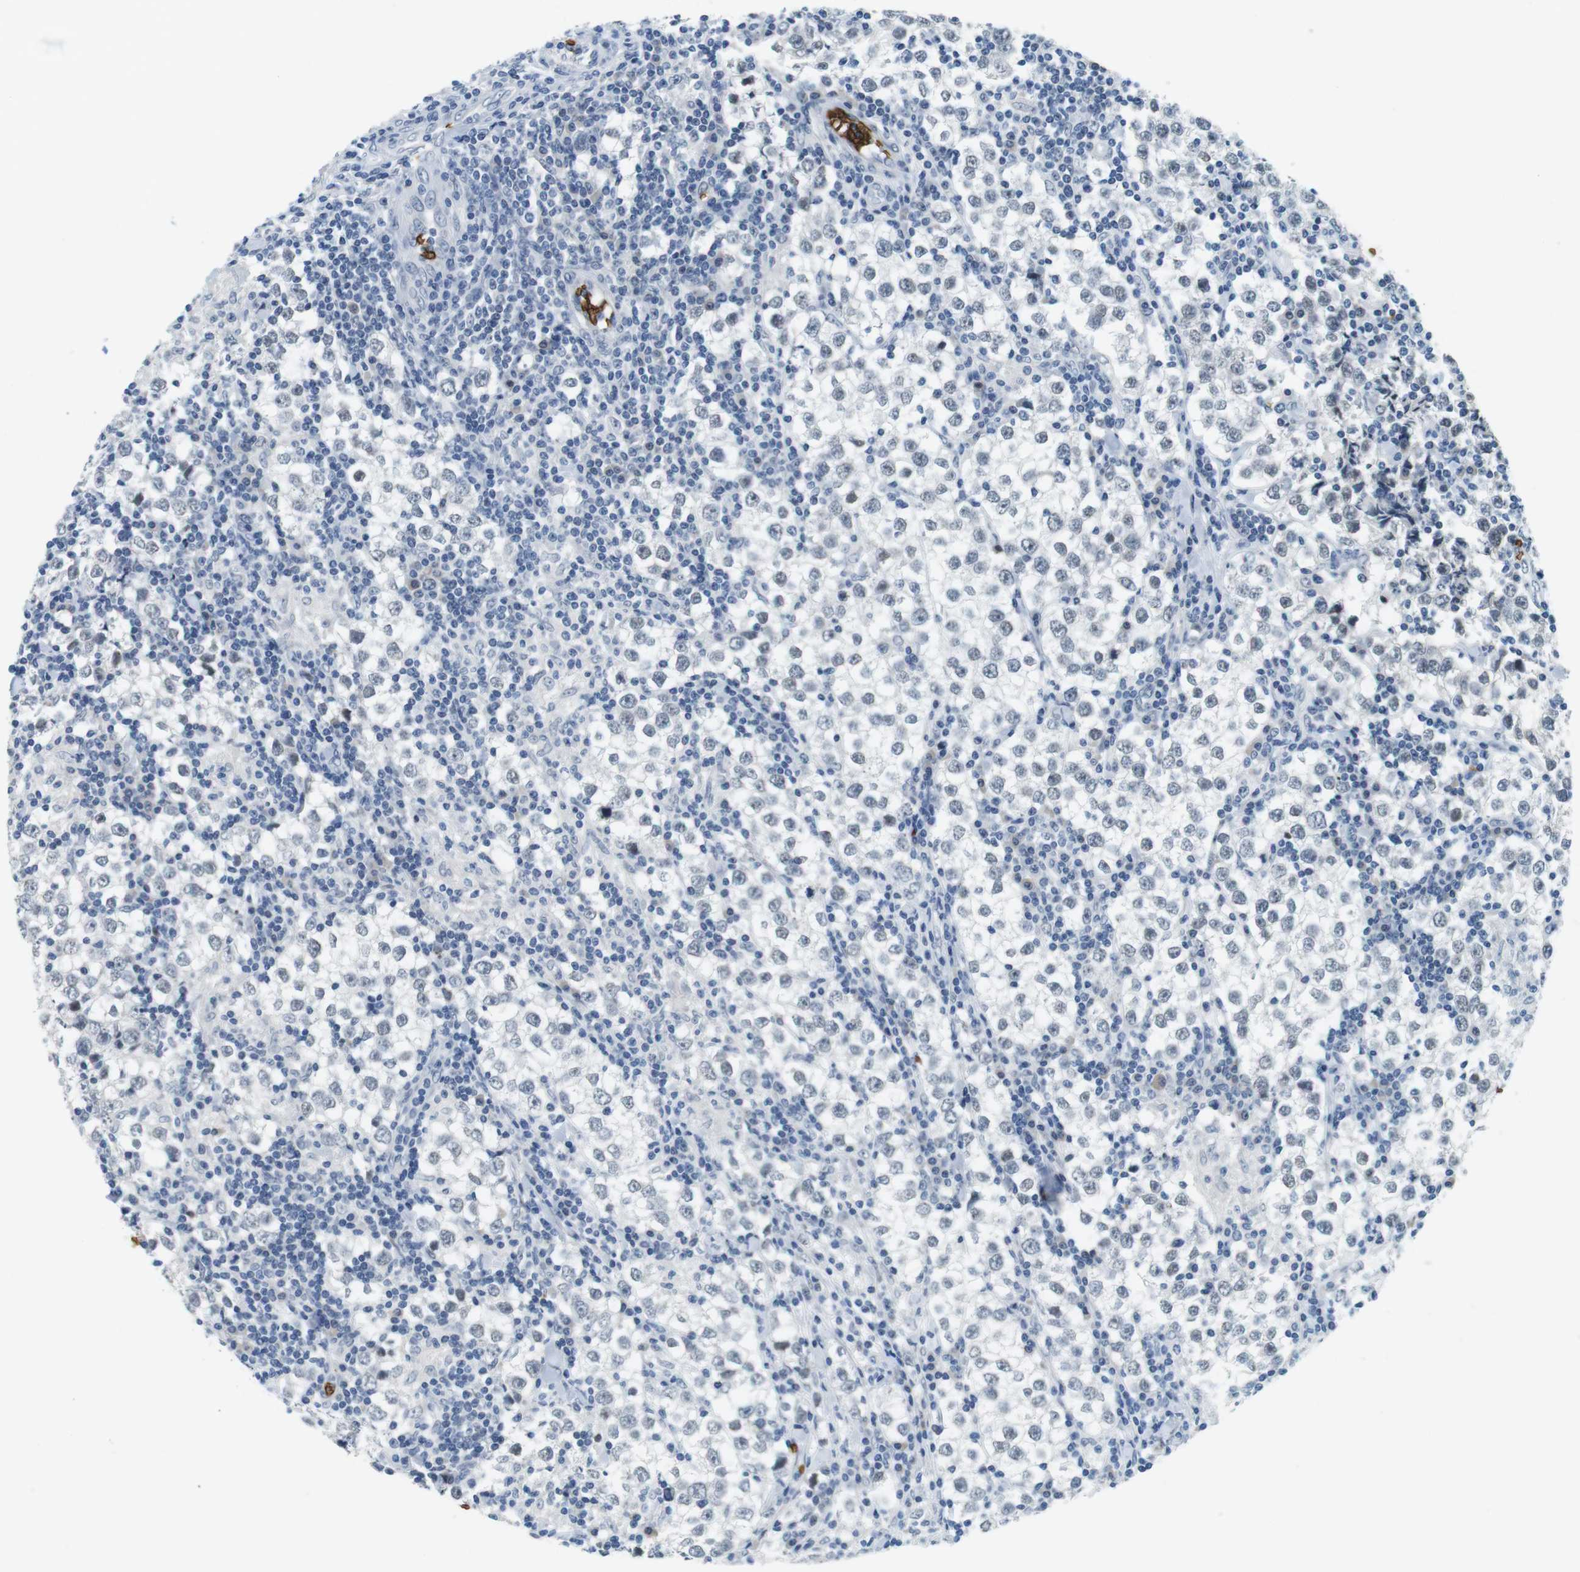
{"staining": {"intensity": "negative", "quantity": "none", "location": "none"}, "tissue": "testis cancer", "cell_type": "Tumor cells", "image_type": "cancer", "snomed": [{"axis": "morphology", "description": "Seminoma, NOS"}, {"axis": "morphology", "description": "Carcinoma, Embryonal, NOS"}, {"axis": "topography", "description": "Testis"}], "caption": "Human seminoma (testis) stained for a protein using immunohistochemistry (IHC) shows no expression in tumor cells.", "gene": "SLC4A1", "patient": {"sex": "male", "age": 36}}